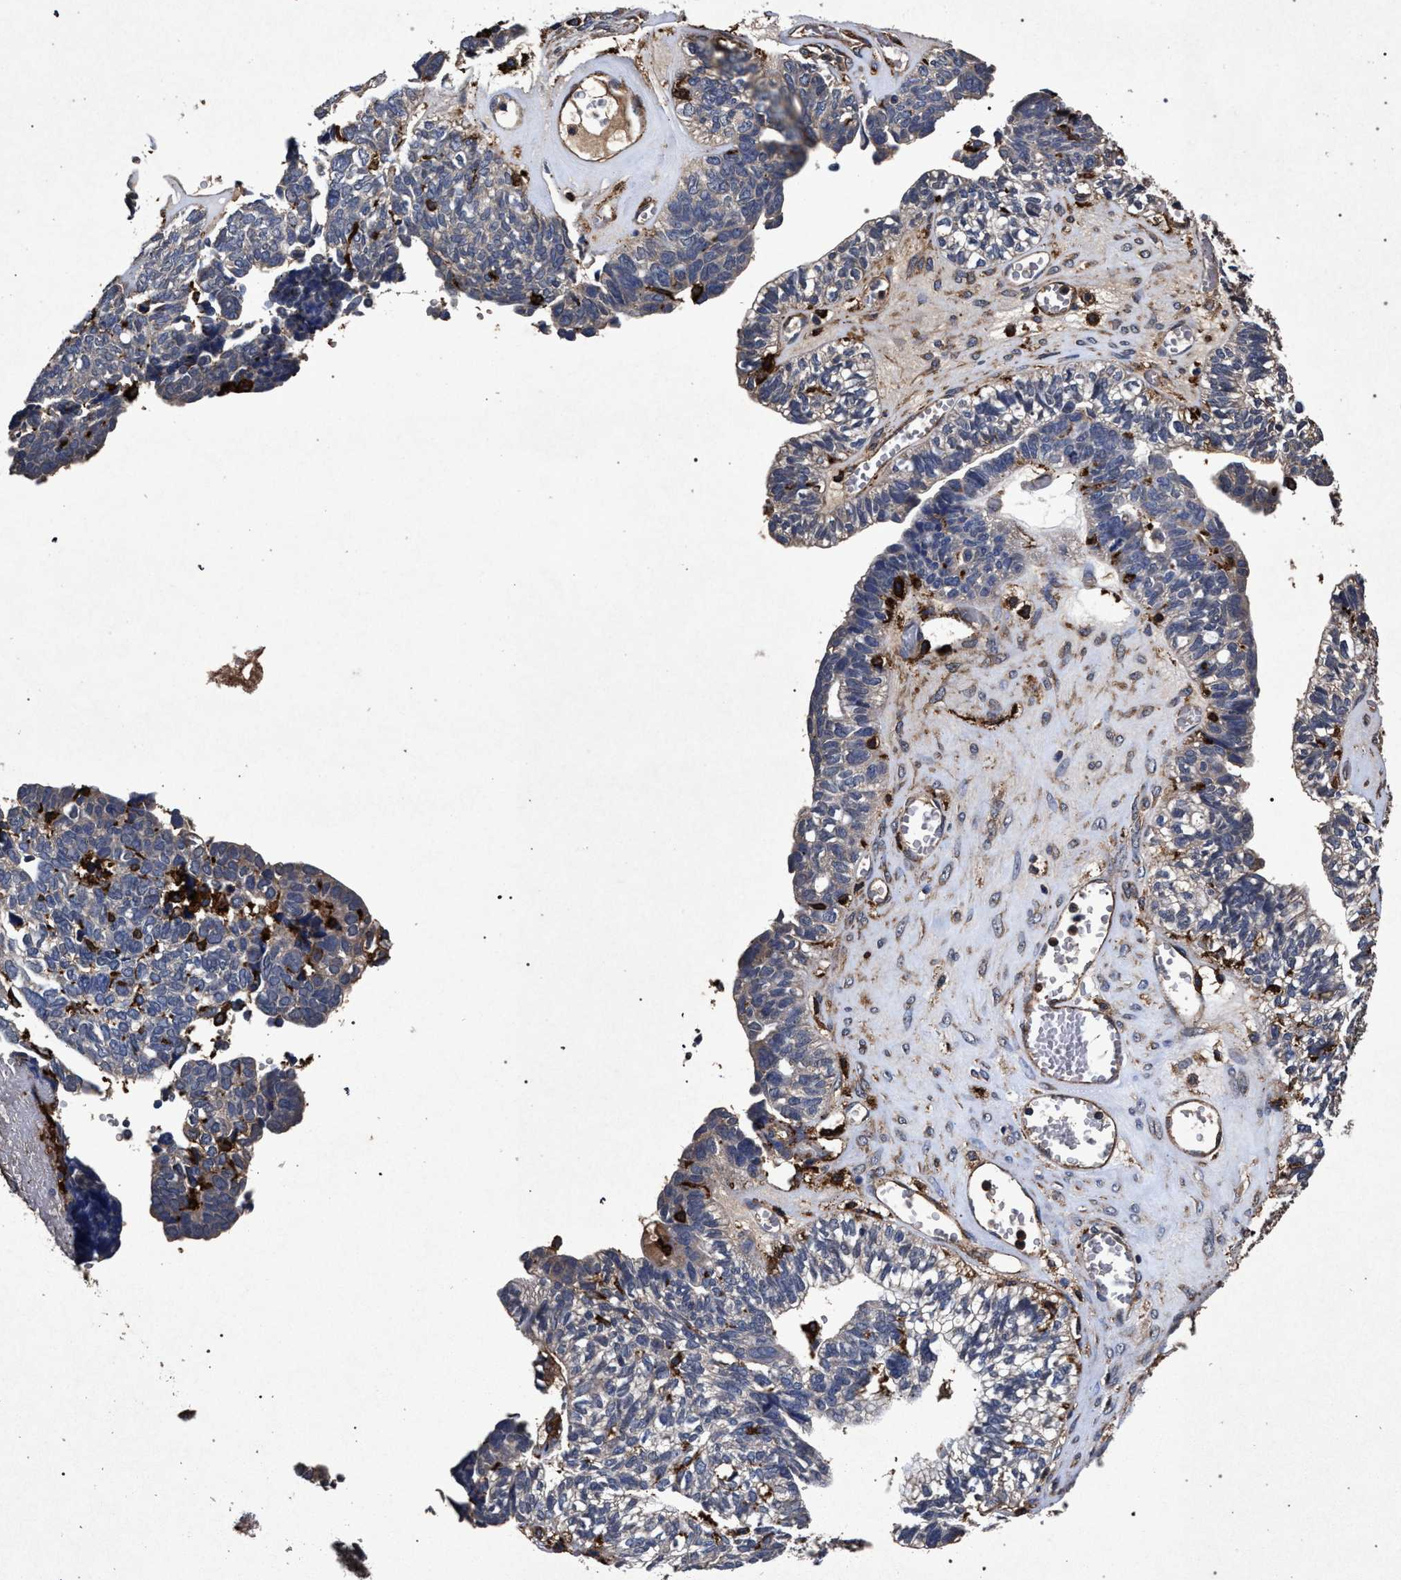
{"staining": {"intensity": "negative", "quantity": "none", "location": "none"}, "tissue": "ovarian cancer", "cell_type": "Tumor cells", "image_type": "cancer", "snomed": [{"axis": "morphology", "description": "Cystadenocarcinoma, serous, NOS"}, {"axis": "topography", "description": "Ovary"}], "caption": "There is no significant expression in tumor cells of serous cystadenocarcinoma (ovarian). (Stains: DAB IHC with hematoxylin counter stain, Microscopy: brightfield microscopy at high magnification).", "gene": "MARCKS", "patient": {"sex": "female", "age": 79}}